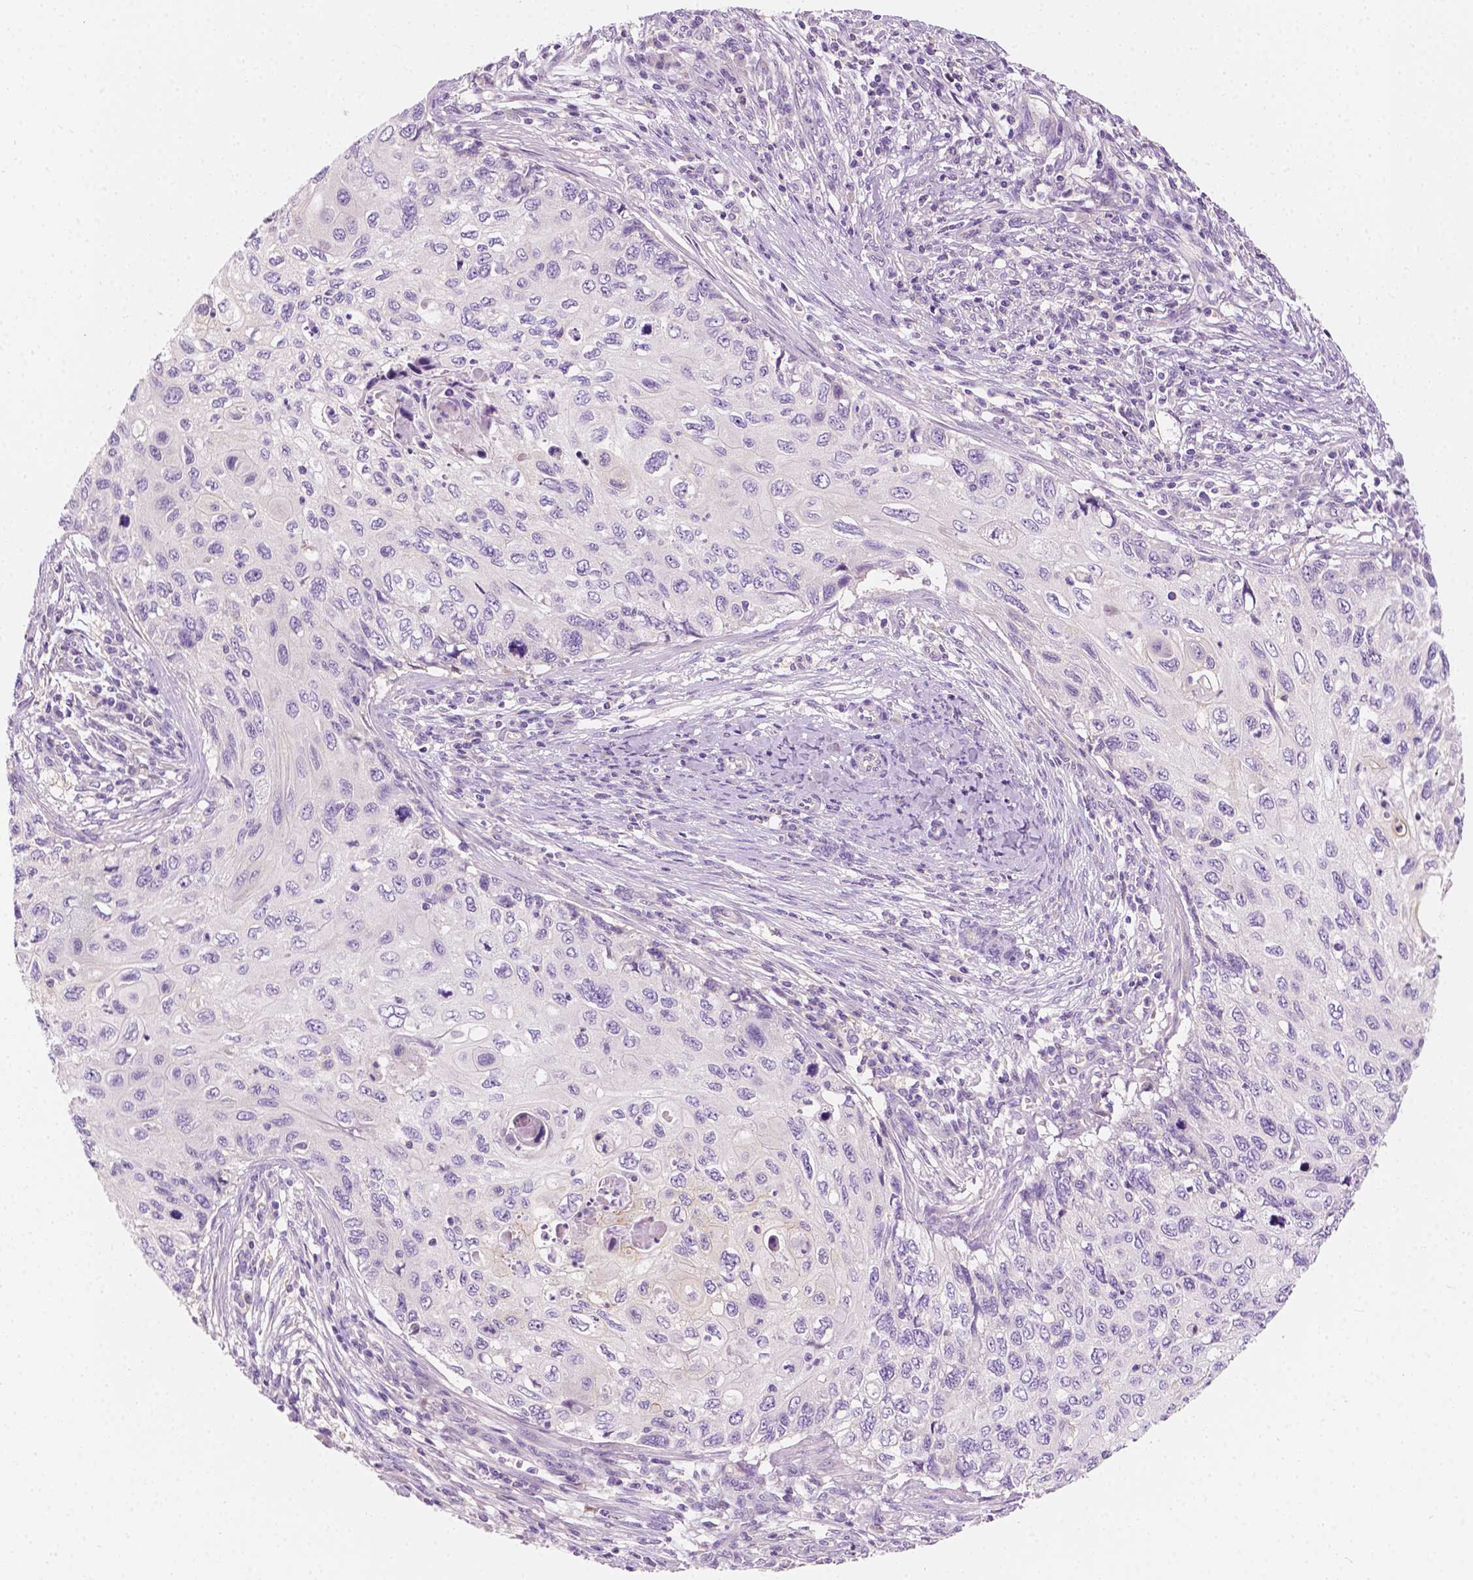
{"staining": {"intensity": "negative", "quantity": "none", "location": "none"}, "tissue": "cervical cancer", "cell_type": "Tumor cells", "image_type": "cancer", "snomed": [{"axis": "morphology", "description": "Squamous cell carcinoma, NOS"}, {"axis": "topography", "description": "Cervix"}], "caption": "The micrograph demonstrates no staining of tumor cells in cervical squamous cell carcinoma.", "gene": "SIRT2", "patient": {"sex": "female", "age": 70}}